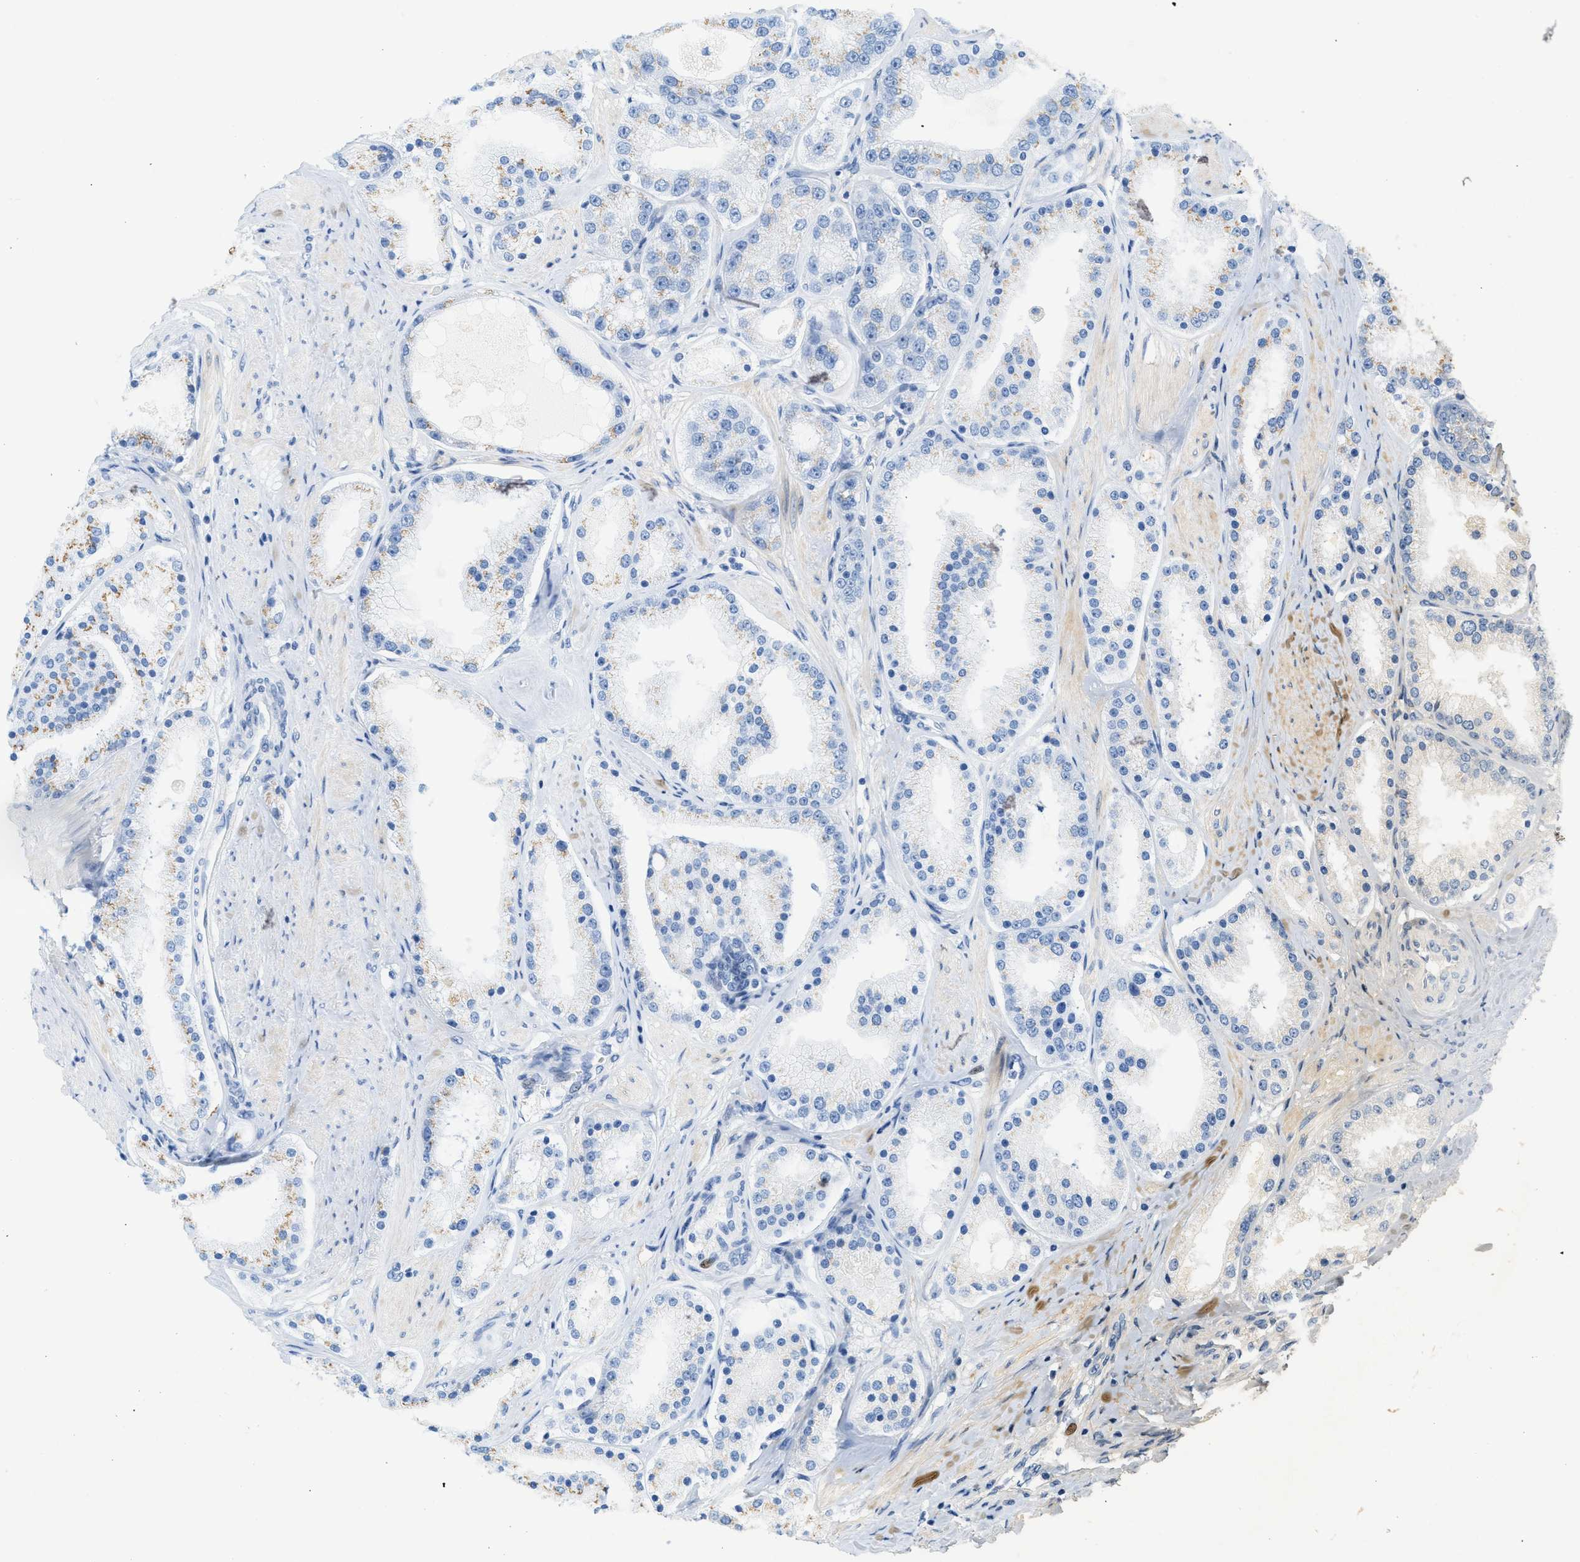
{"staining": {"intensity": "weak", "quantity": "25%-75%", "location": "cytoplasmic/membranous"}, "tissue": "prostate cancer", "cell_type": "Tumor cells", "image_type": "cancer", "snomed": [{"axis": "morphology", "description": "Adenocarcinoma, Low grade"}, {"axis": "topography", "description": "Prostate"}], "caption": "A photomicrograph of human adenocarcinoma (low-grade) (prostate) stained for a protein exhibits weak cytoplasmic/membranous brown staining in tumor cells.", "gene": "ASGR1", "patient": {"sex": "male", "age": 63}}